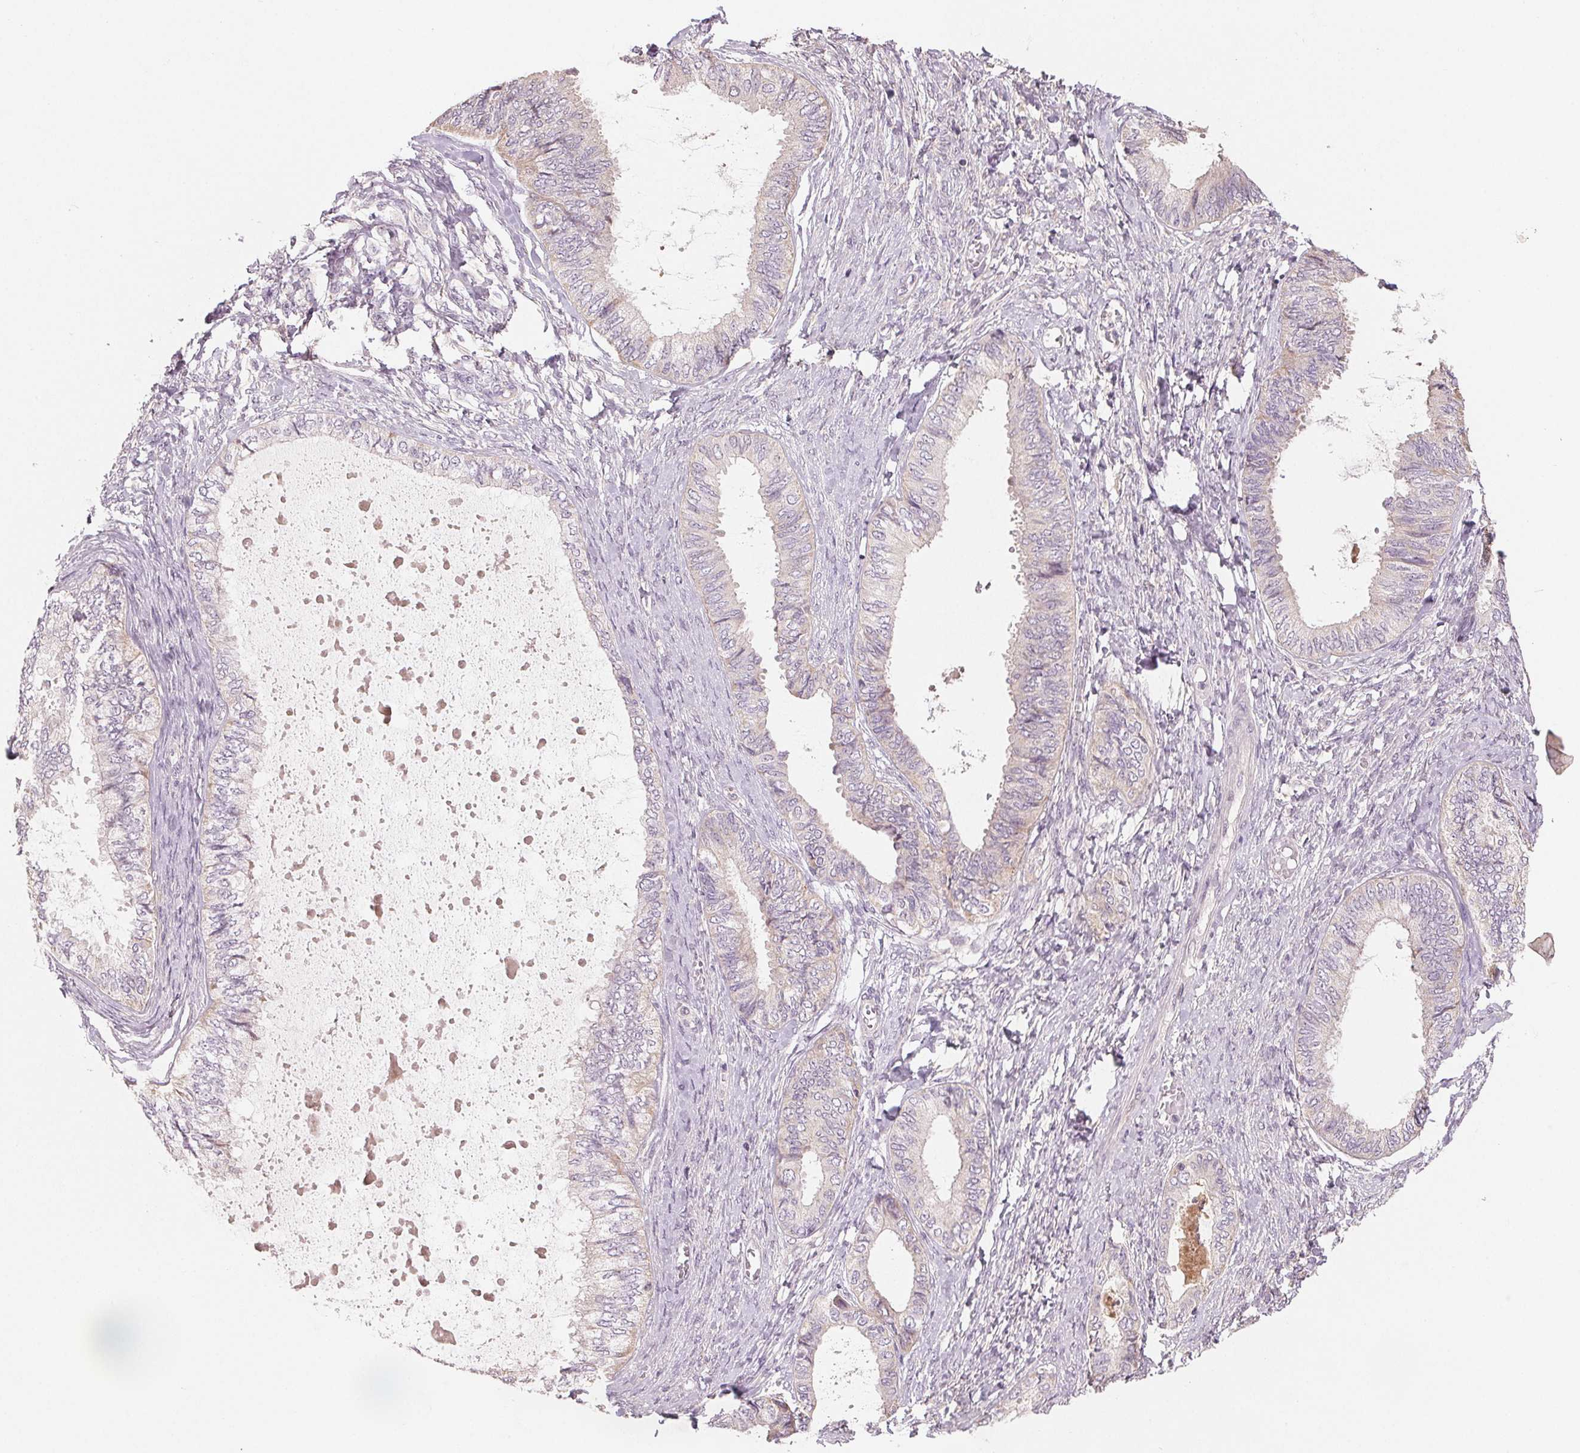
{"staining": {"intensity": "negative", "quantity": "none", "location": "none"}, "tissue": "ovarian cancer", "cell_type": "Tumor cells", "image_type": "cancer", "snomed": [{"axis": "morphology", "description": "Carcinoma, endometroid"}, {"axis": "topography", "description": "Ovary"}], "caption": "This is a micrograph of immunohistochemistry (IHC) staining of ovarian cancer, which shows no expression in tumor cells.", "gene": "AQP8", "patient": {"sex": "female", "age": 70}}